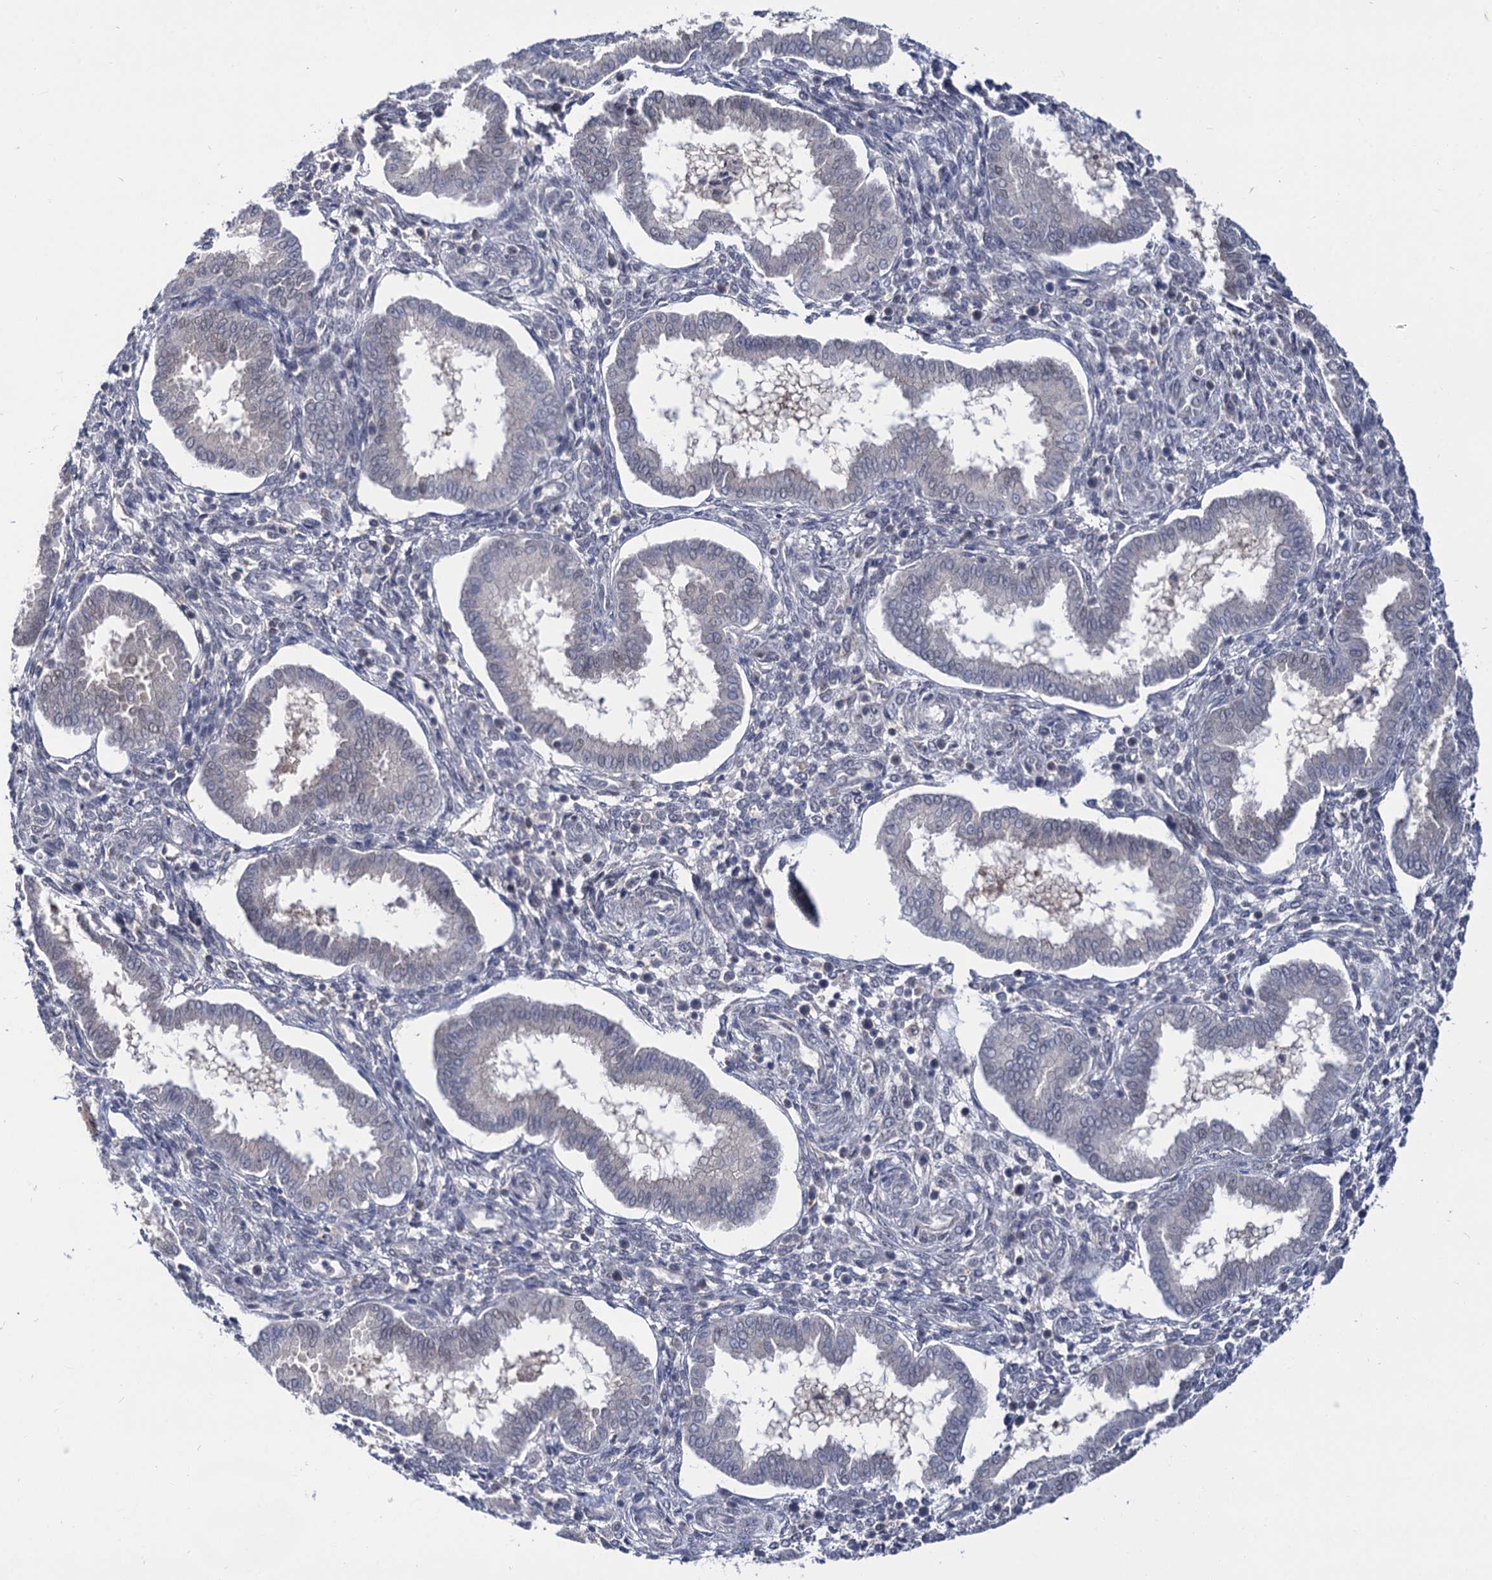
{"staining": {"intensity": "negative", "quantity": "none", "location": "none"}, "tissue": "endometrium", "cell_type": "Cells in endometrial stroma", "image_type": "normal", "snomed": [{"axis": "morphology", "description": "Normal tissue, NOS"}, {"axis": "topography", "description": "Endometrium"}], "caption": "This is a photomicrograph of immunohistochemistry (IHC) staining of unremarkable endometrium, which shows no positivity in cells in endometrial stroma.", "gene": "NEK10", "patient": {"sex": "female", "age": 24}}